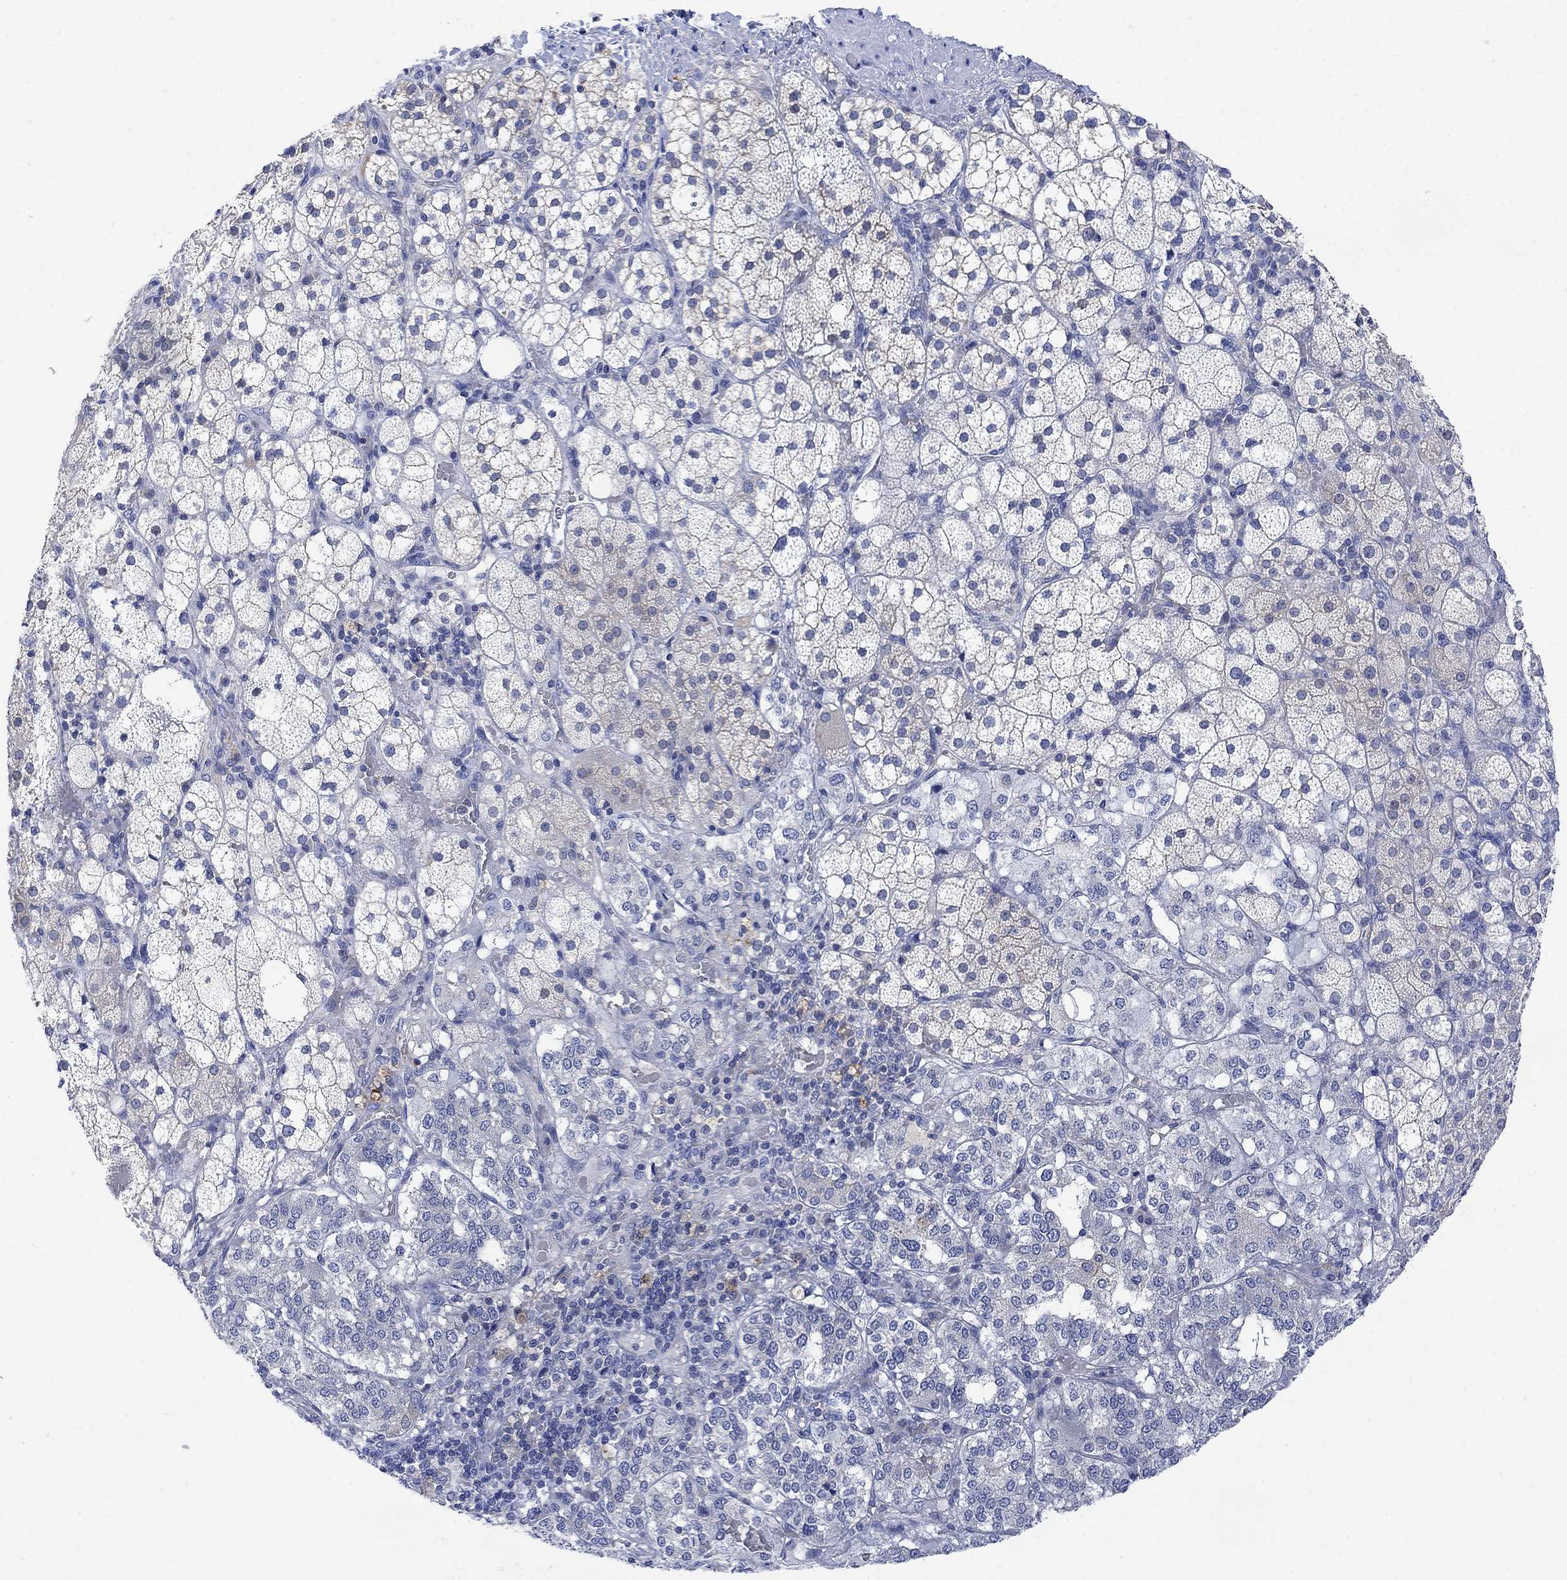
{"staining": {"intensity": "weak", "quantity": "<25%", "location": "cytoplasmic/membranous"}, "tissue": "adrenal gland", "cell_type": "Glandular cells", "image_type": "normal", "snomed": [{"axis": "morphology", "description": "Normal tissue, NOS"}, {"axis": "topography", "description": "Adrenal gland"}], "caption": "Immunohistochemistry (IHC) of benign adrenal gland displays no positivity in glandular cells. (DAB (3,3'-diaminobenzidine) IHC with hematoxylin counter stain).", "gene": "ARSK", "patient": {"sex": "male", "age": 53}}